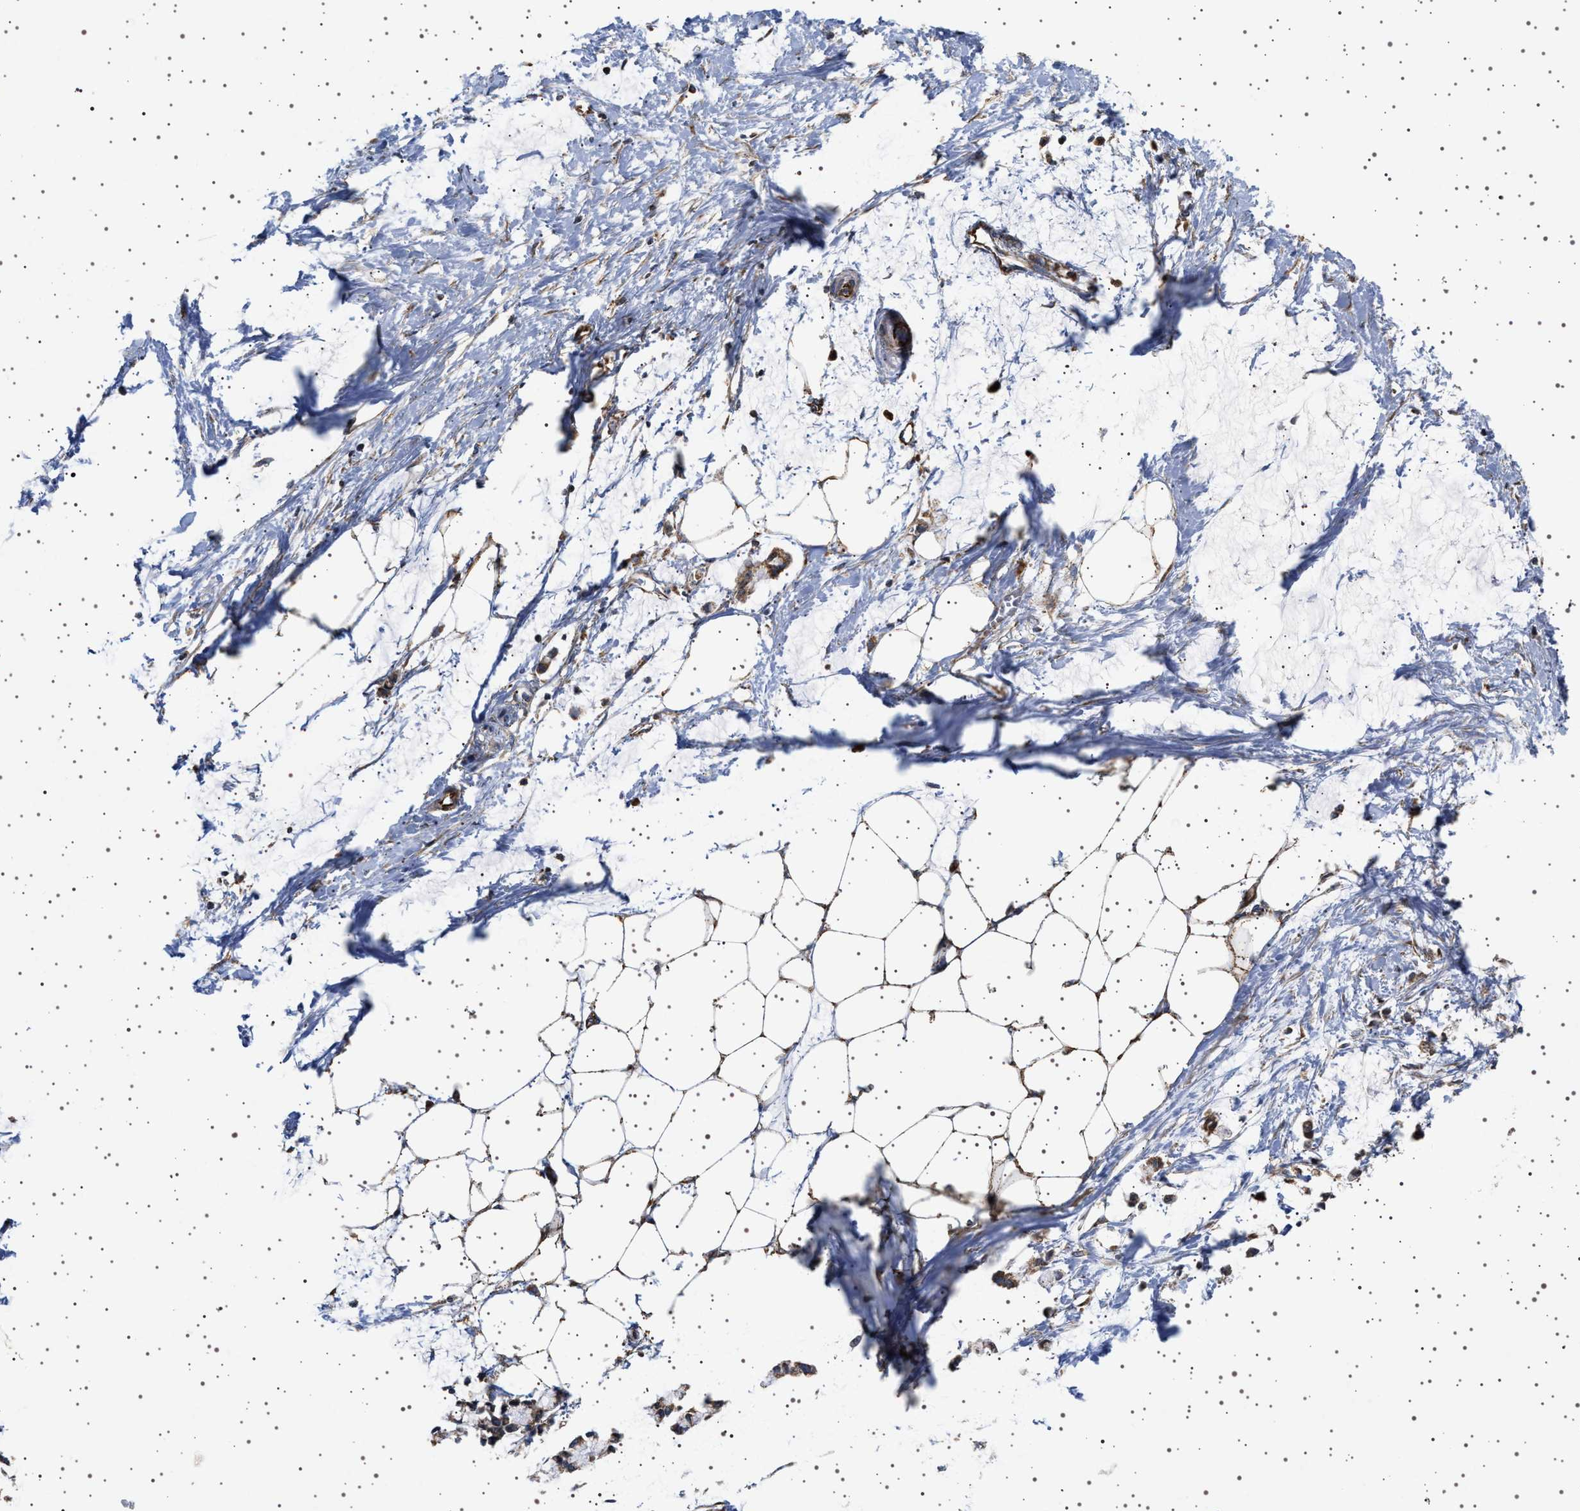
{"staining": {"intensity": "strong", "quantity": ">75%", "location": "cytoplasmic/membranous"}, "tissue": "adipose tissue", "cell_type": "Adipocytes", "image_type": "normal", "snomed": [{"axis": "morphology", "description": "Normal tissue, NOS"}, {"axis": "morphology", "description": "Adenocarcinoma, NOS"}, {"axis": "topography", "description": "Colon"}, {"axis": "topography", "description": "Peripheral nerve tissue"}], "caption": "Human adipose tissue stained with a brown dye reveals strong cytoplasmic/membranous positive staining in about >75% of adipocytes.", "gene": "TRUB2", "patient": {"sex": "male", "age": 14}}